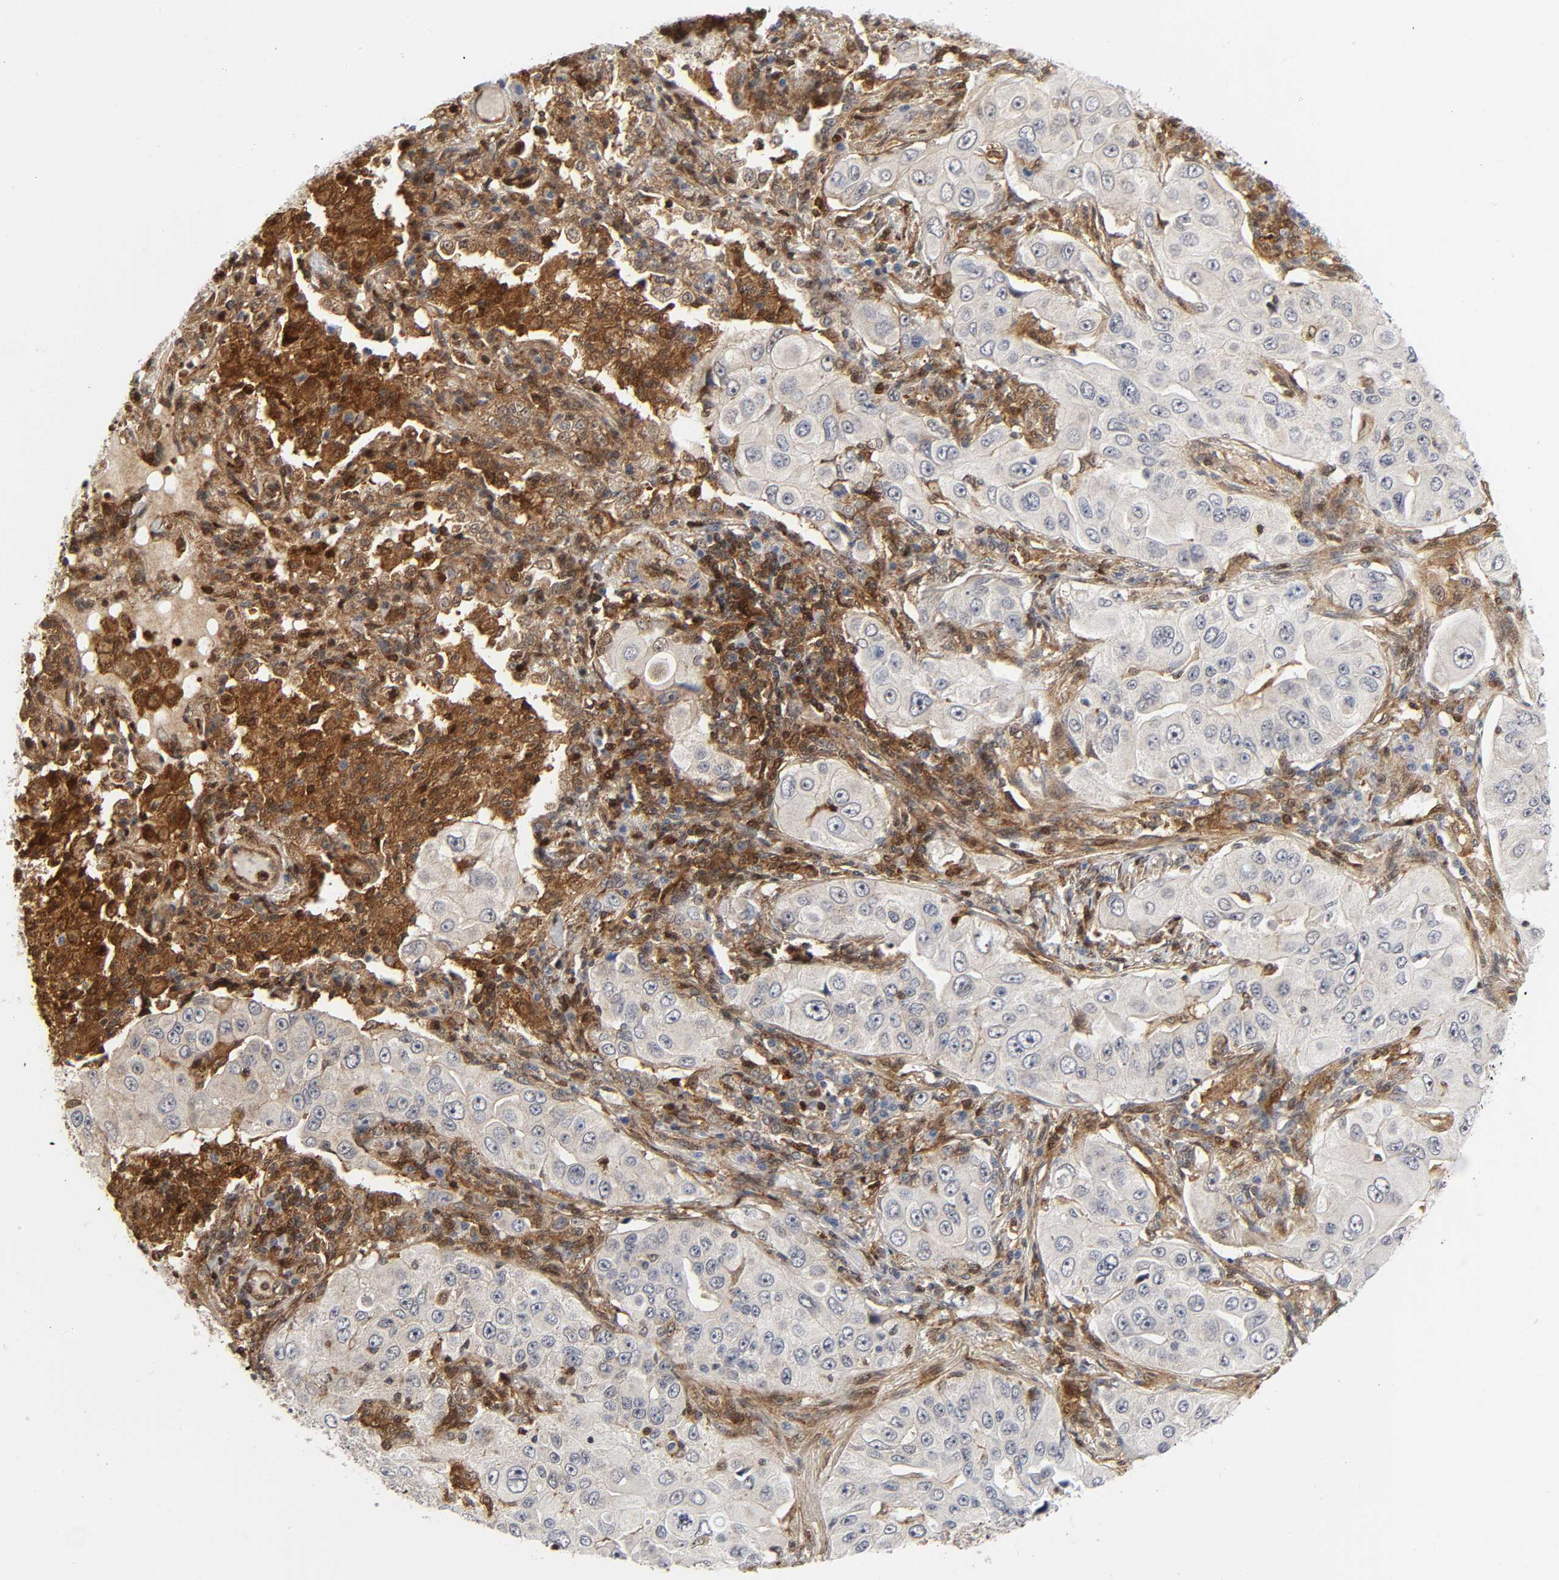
{"staining": {"intensity": "negative", "quantity": "none", "location": "none"}, "tissue": "lung cancer", "cell_type": "Tumor cells", "image_type": "cancer", "snomed": [{"axis": "morphology", "description": "Adenocarcinoma, NOS"}, {"axis": "topography", "description": "Lung"}], "caption": "Immunohistochemistry of lung cancer demonstrates no staining in tumor cells. (DAB immunohistochemistry (IHC), high magnification).", "gene": "MAPK1", "patient": {"sex": "male", "age": 84}}